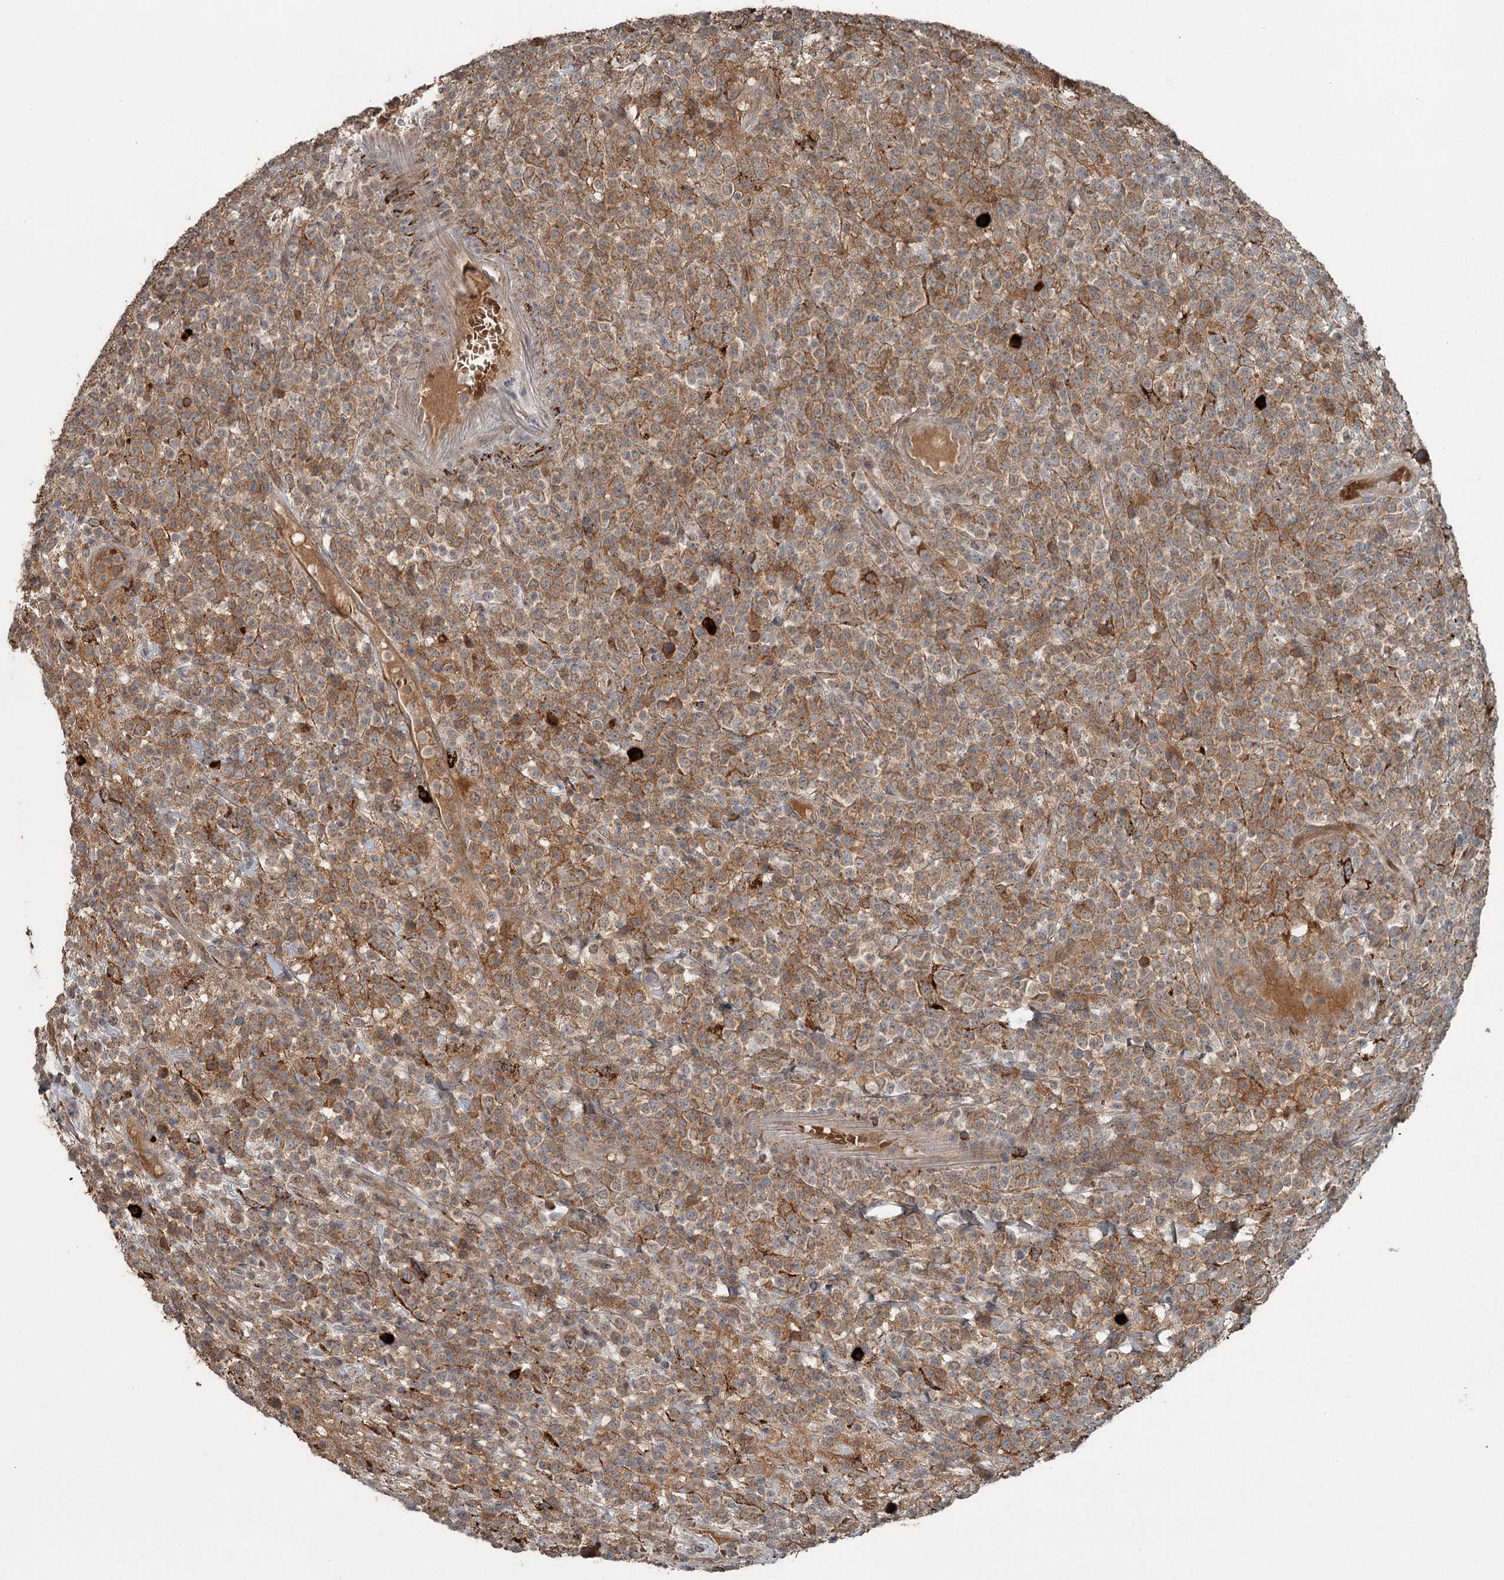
{"staining": {"intensity": "moderate", "quantity": ">75%", "location": "cytoplasmic/membranous"}, "tissue": "lymphoma", "cell_type": "Tumor cells", "image_type": "cancer", "snomed": [{"axis": "morphology", "description": "Malignant lymphoma, non-Hodgkin's type, High grade"}, {"axis": "topography", "description": "Colon"}], "caption": "Brown immunohistochemical staining in lymphoma exhibits moderate cytoplasmic/membranous positivity in approximately >75% of tumor cells.", "gene": "SLC39A8", "patient": {"sex": "female", "age": 53}}